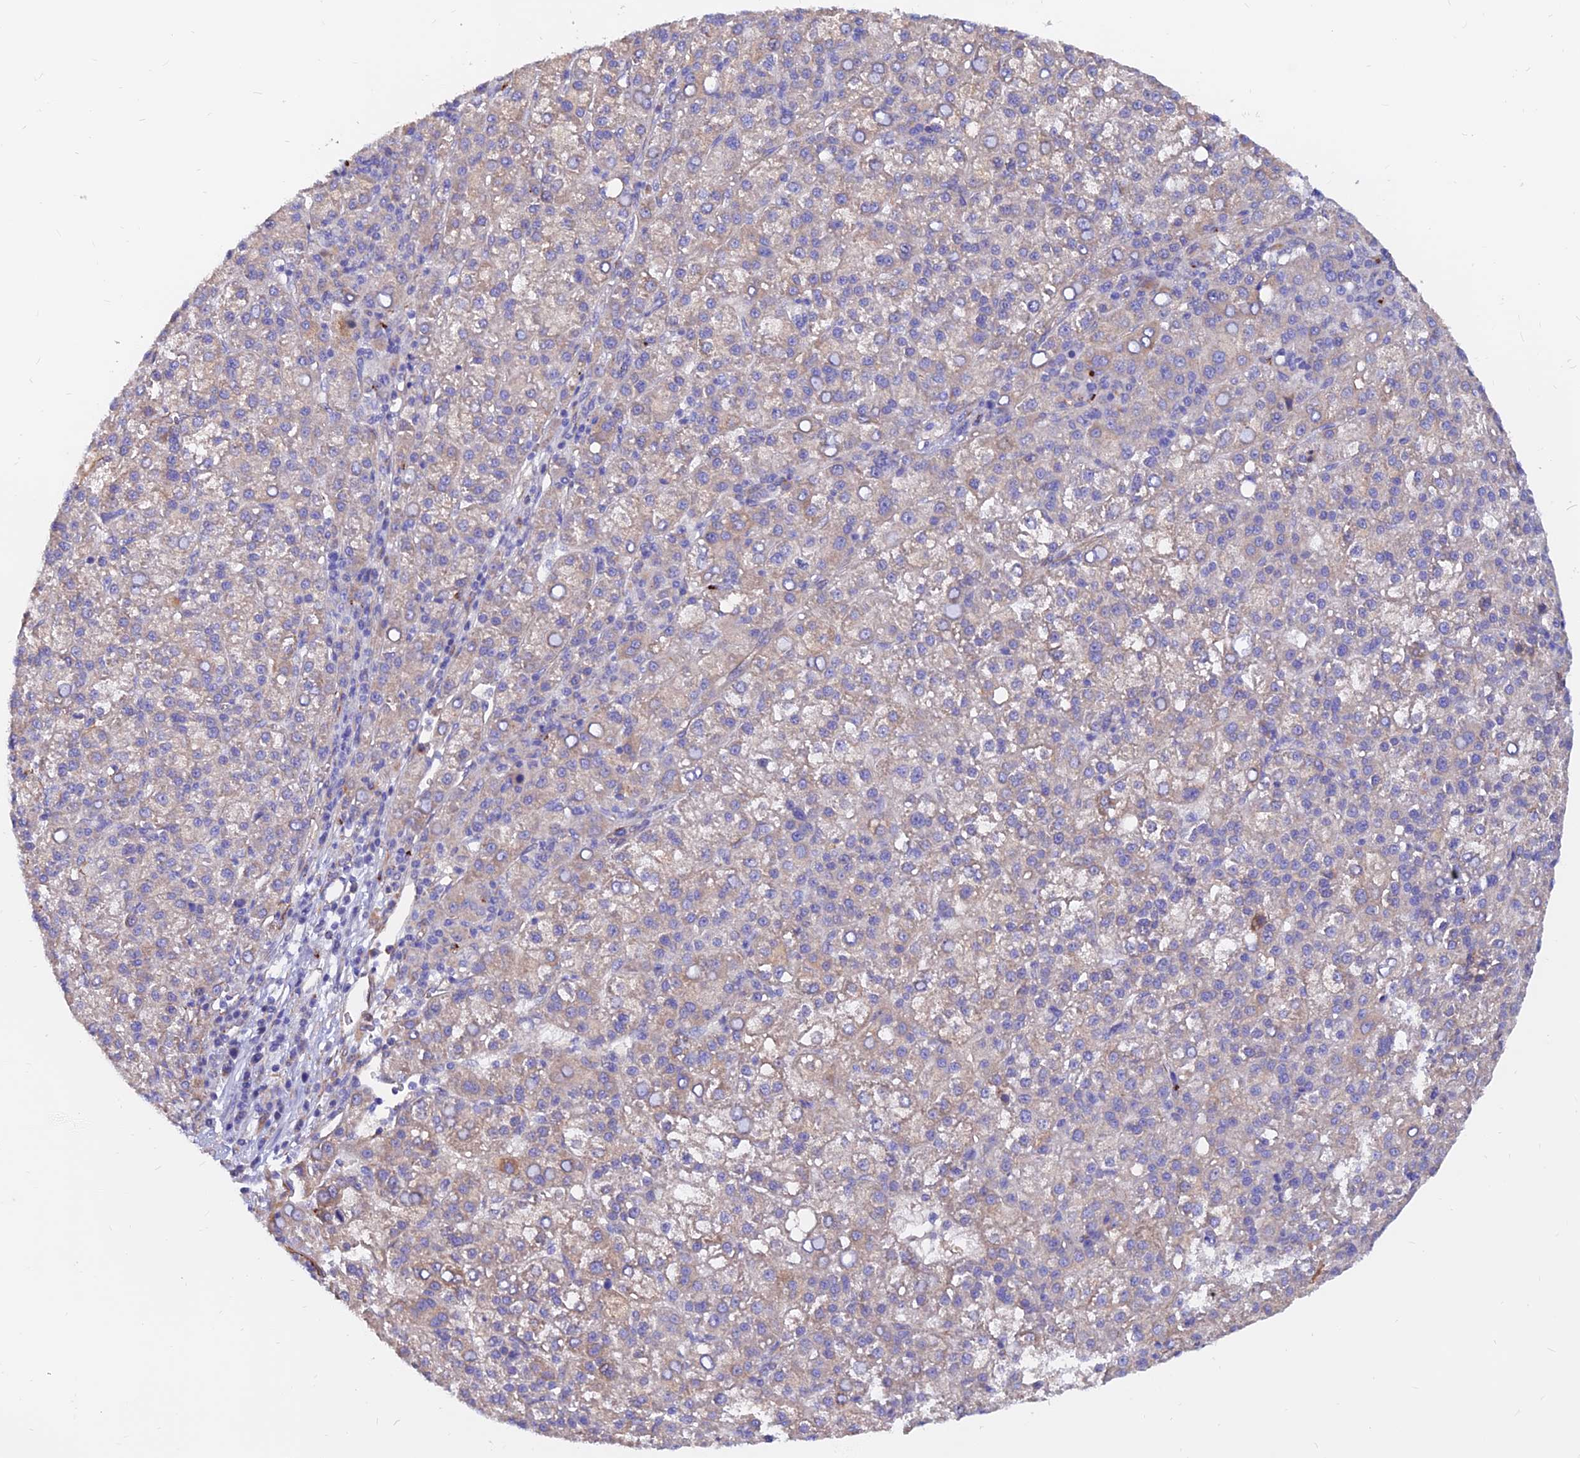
{"staining": {"intensity": "negative", "quantity": "none", "location": "none"}, "tissue": "liver cancer", "cell_type": "Tumor cells", "image_type": "cancer", "snomed": [{"axis": "morphology", "description": "Carcinoma, Hepatocellular, NOS"}, {"axis": "topography", "description": "Liver"}], "caption": "This is an immunohistochemistry image of human hepatocellular carcinoma (liver). There is no positivity in tumor cells.", "gene": "CDK18", "patient": {"sex": "female", "age": 58}}